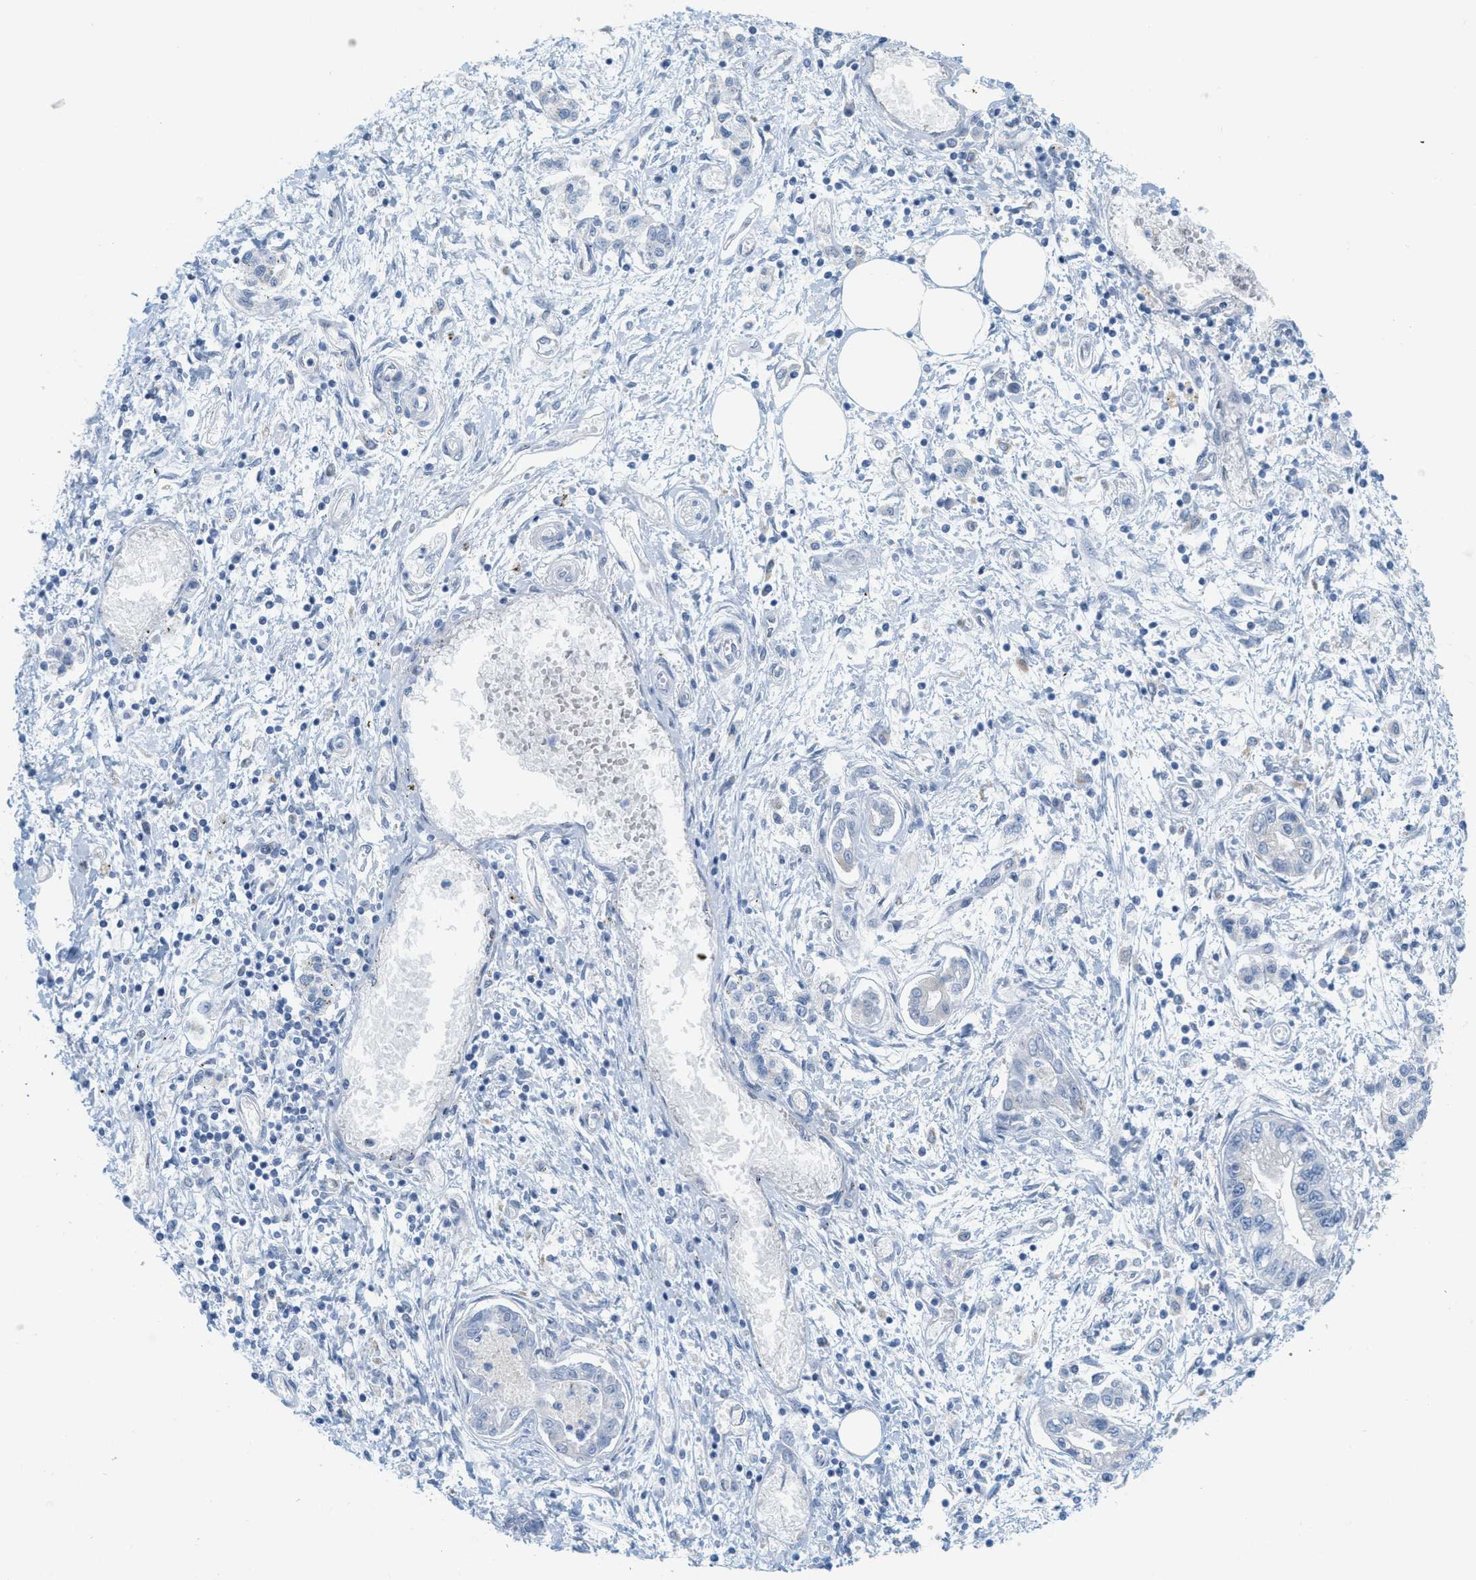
{"staining": {"intensity": "negative", "quantity": "none", "location": "none"}, "tissue": "pancreatic cancer", "cell_type": "Tumor cells", "image_type": "cancer", "snomed": [{"axis": "morphology", "description": "Adenocarcinoma, NOS"}, {"axis": "topography", "description": "Pancreas"}], "caption": "High power microscopy image of an IHC micrograph of pancreatic cancer, revealing no significant positivity in tumor cells. (DAB IHC, high magnification).", "gene": "TEX264", "patient": {"sex": "male", "age": 56}}